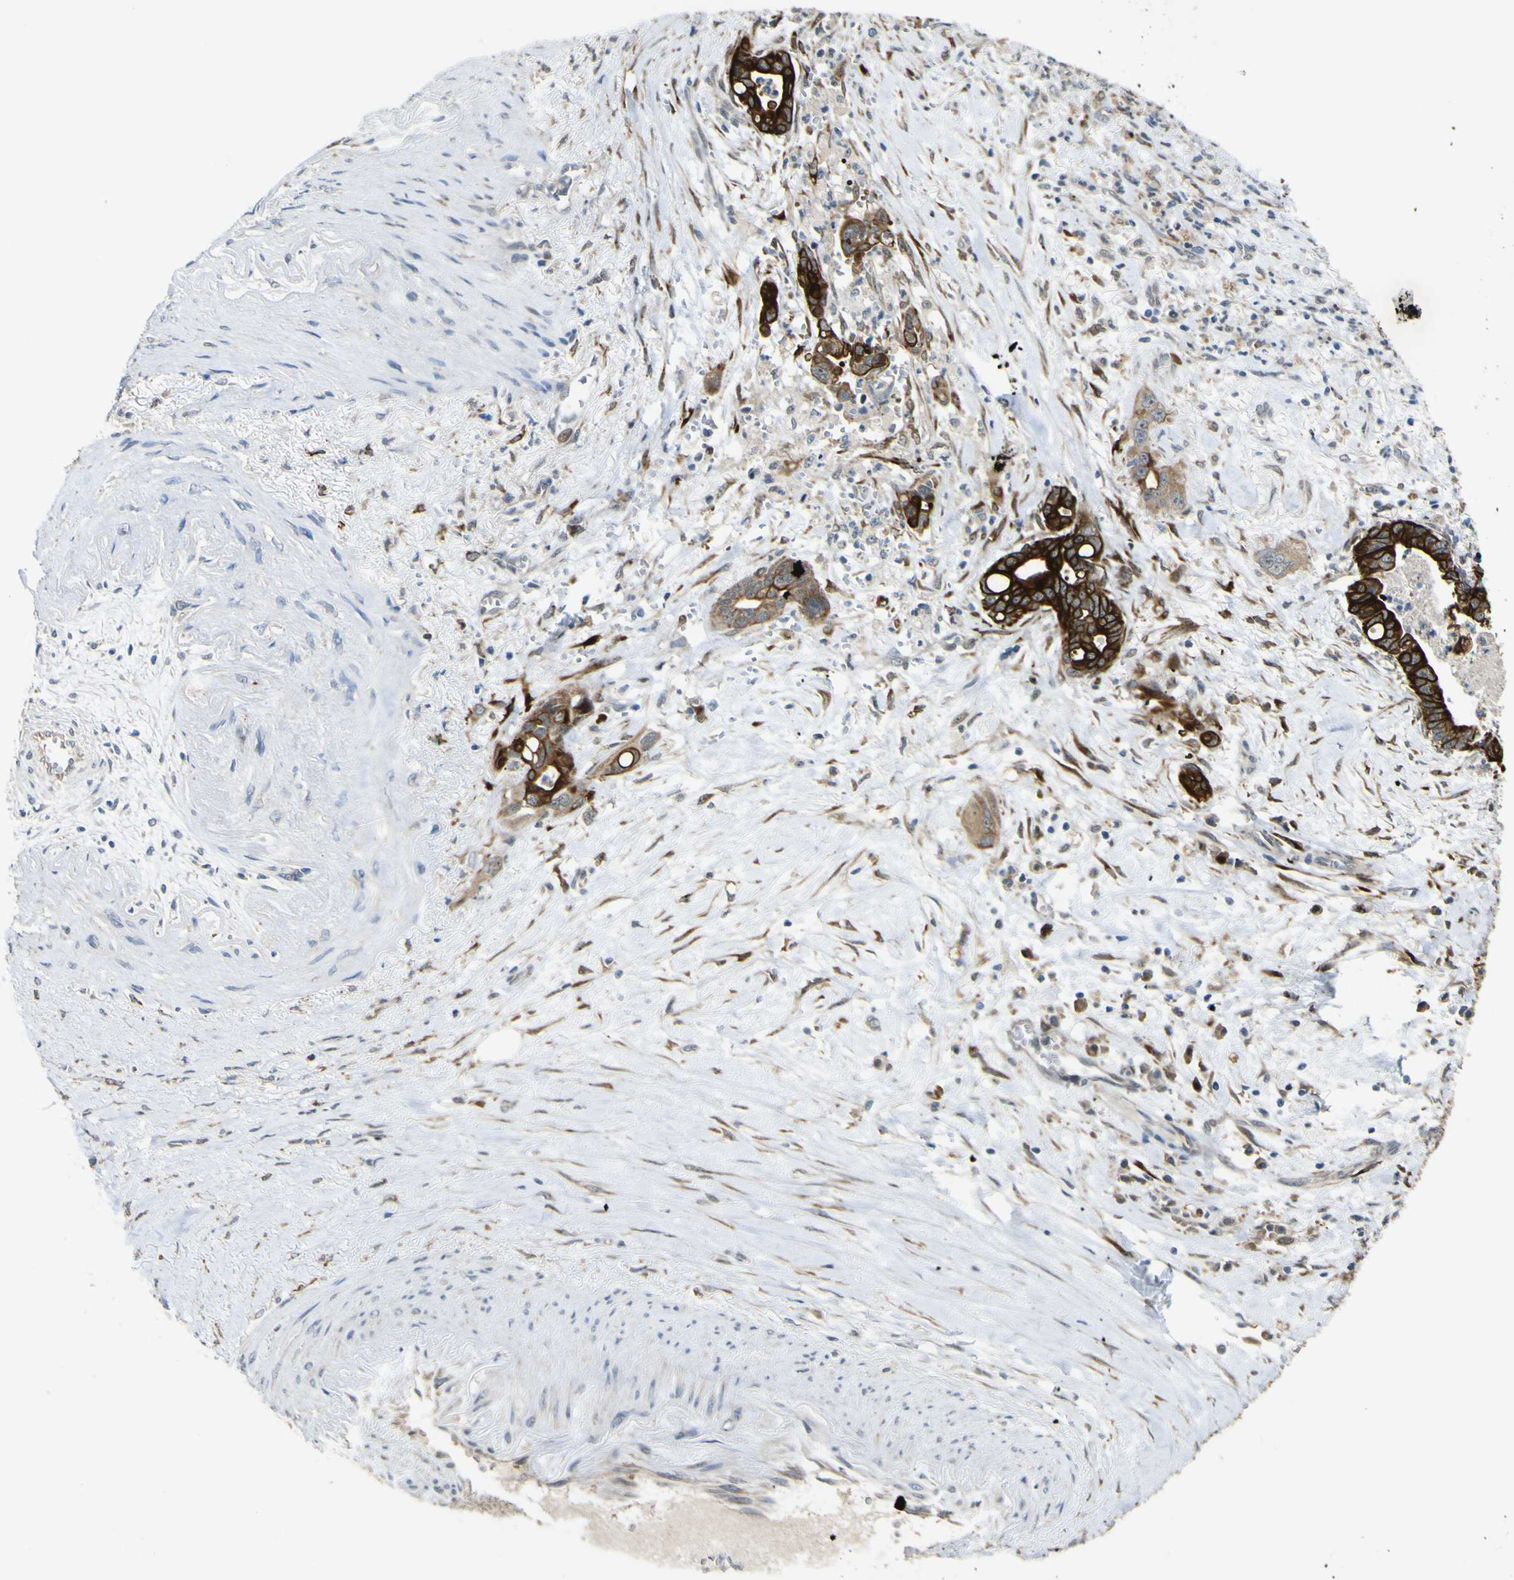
{"staining": {"intensity": "strong", "quantity": ">75%", "location": "cytoplasmic/membranous"}, "tissue": "pancreatic cancer", "cell_type": "Tumor cells", "image_type": "cancer", "snomed": [{"axis": "morphology", "description": "Adenocarcinoma, NOS"}, {"axis": "topography", "description": "Pancreas"}], "caption": "Pancreatic cancer (adenocarcinoma) was stained to show a protein in brown. There is high levels of strong cytoplasmic/membranous expression in approximately >75% of tumor cells. The protein is stained brown, and the nuclei are stained in blue (DAB (3,3'-diaminobenzidine) IHC with brightfield microscopy, high magnification).", "gene": "LBHD1", "patient": {"sex": "male", "age": 70}}